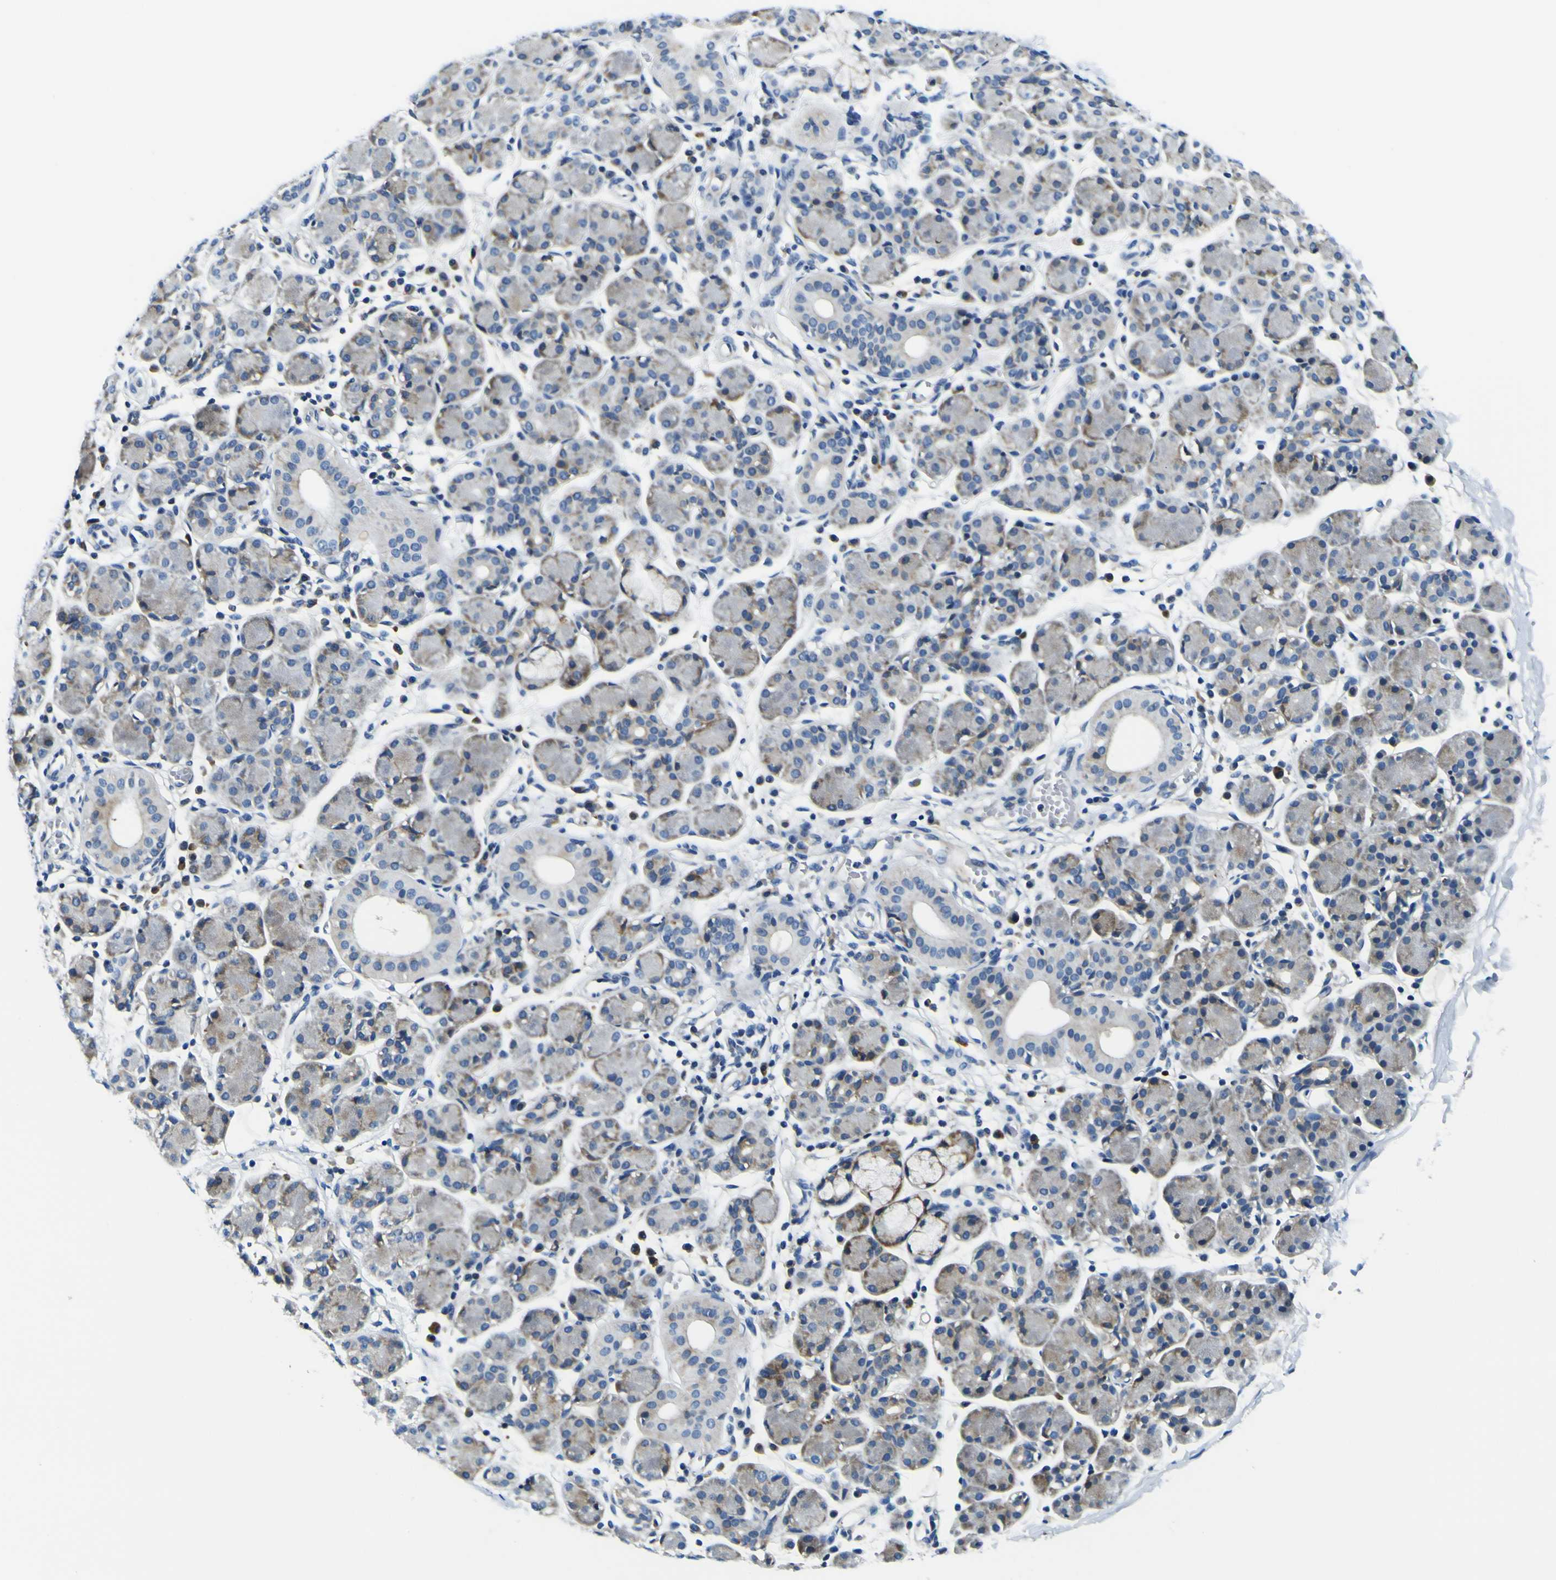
{"staining": {"intensity": "weak", "quantity": "<25%", "location": "cytoplasmic/membranous"}, "tissue": "salivary gland", "cell_type": "Glandular cells", "image_type": "normal", "snomed": [{"axis": "morphology", "description": "Normal tissue, NOS"}, {"axis": "morphology", "description": "Inflammation, NOS"}, {"axis": "topography", "description": "Lymph node"}, {"axis": "topography", "description": "Salivary gland"}], "caption": "The micrograph reveals no significant positivity in glandular cells of salivary gland.", "gene": "NLRP3", "patient": {"sex": "male", "age": 3}}